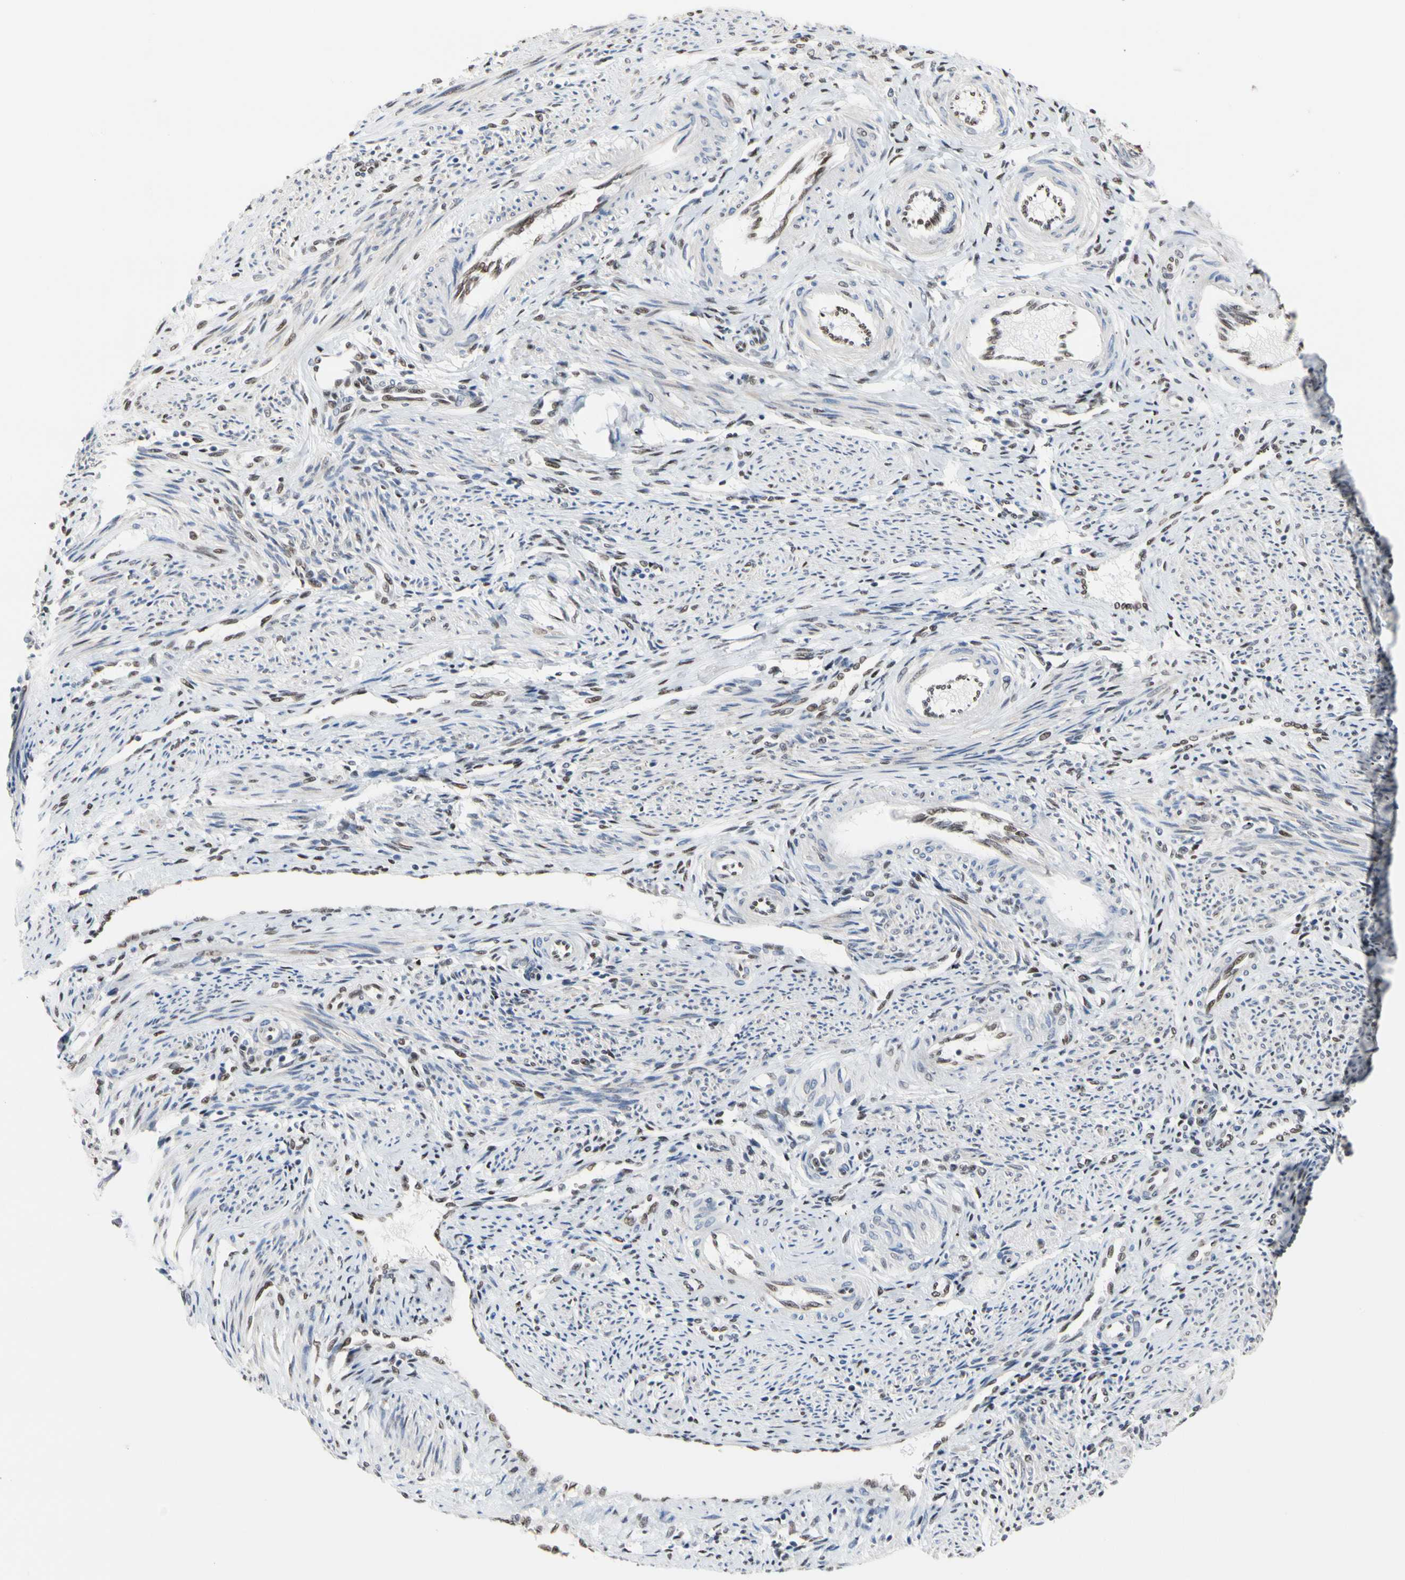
{"staining": {"intensity": "moderate", "quantity": ">75%", "location": "nuclear"}, "tissue": "endometrium", "cell_type": "Cells in endometrial stroma", "image_type": "normal", "snomed": [{"axis": "morphology", "description": "Normal tissue, NOS"}, {"axis": "topography", "description": "Endometrium"}], "caption": "Benign endometrium exhibits moderate nuclear staining in about >75% of cells in endometrial stroma.", "gene": "FAM98B", "patient": {"sex": "female", "age": 42}}